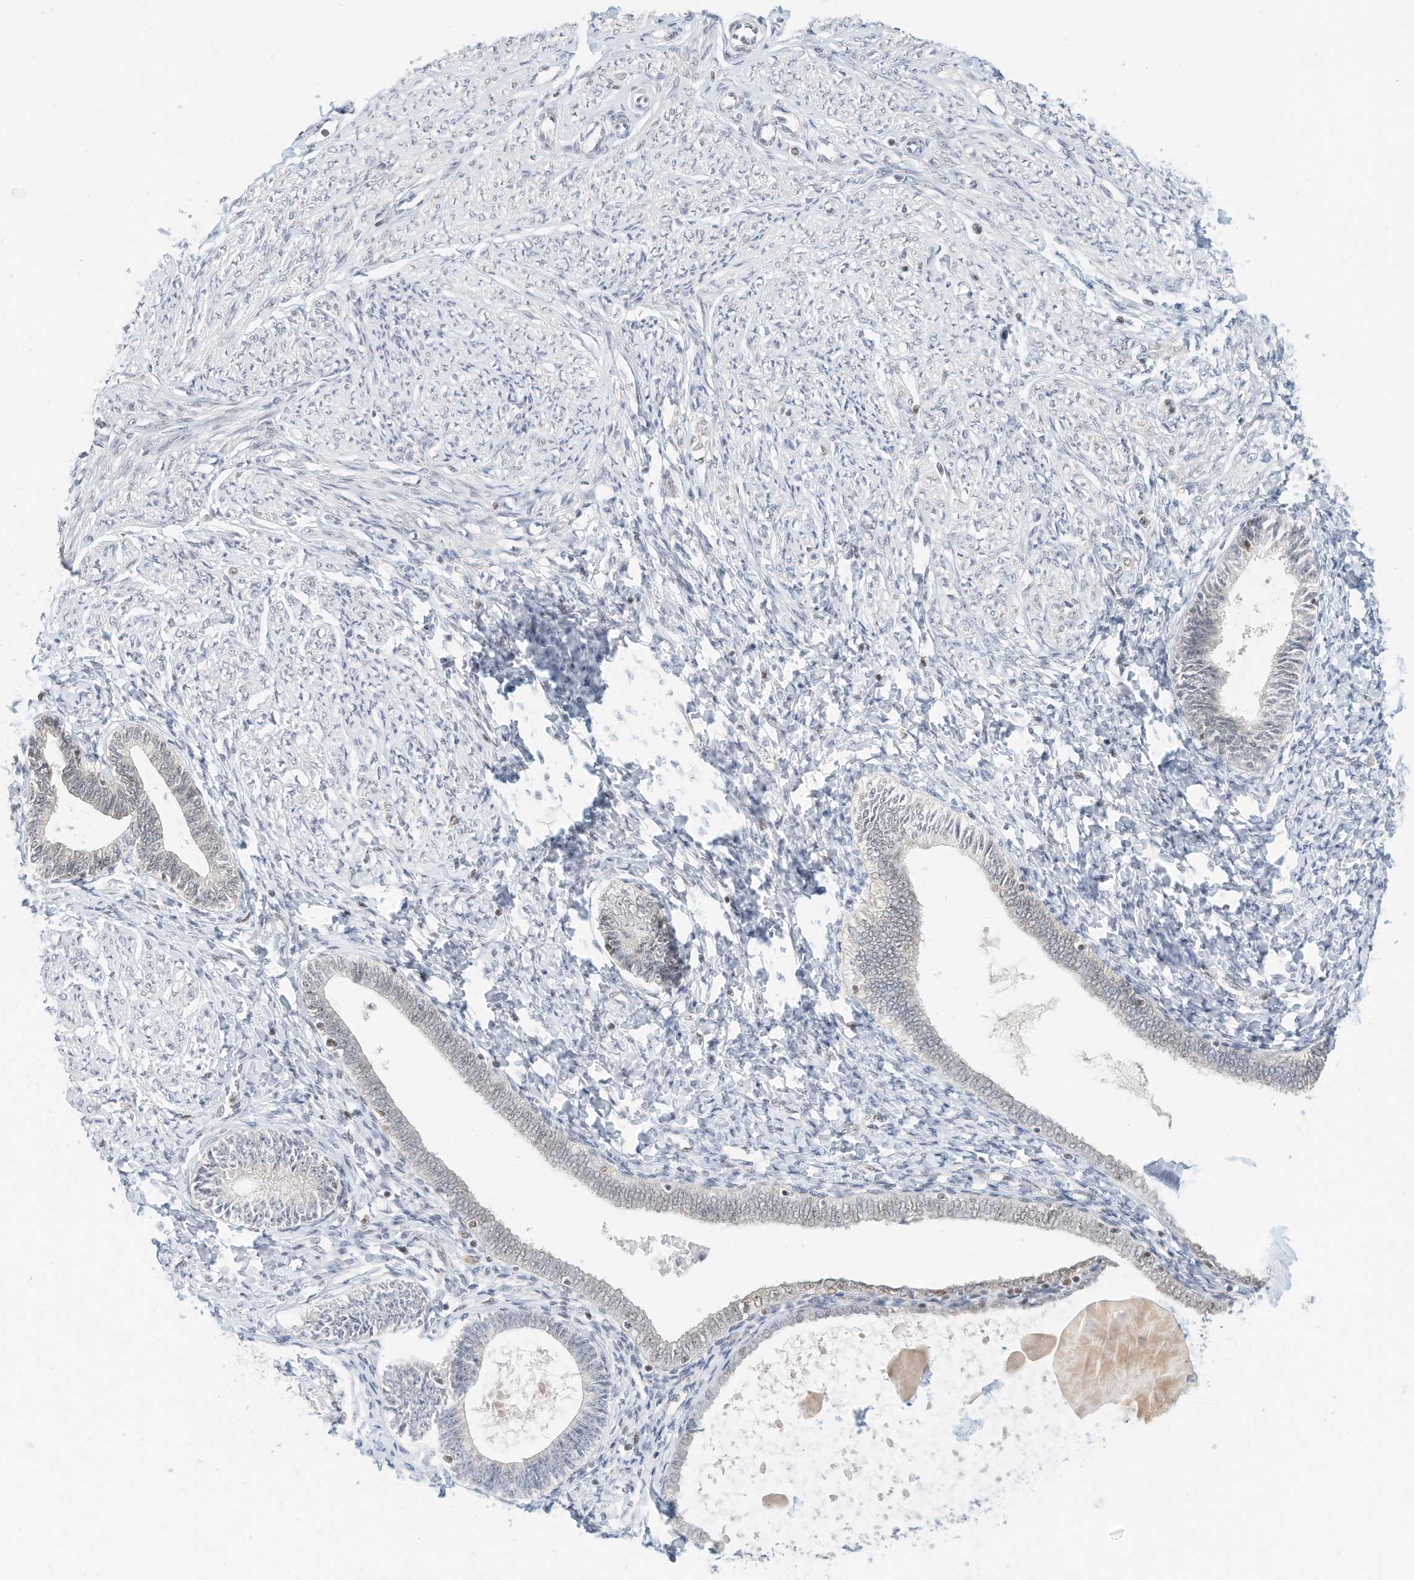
{"staining": {"intensity": "negative", "quantity": "none", "location": "none"}, "tissue": "endometrium", "cell_type": "Cells in endometrial stroma", "image_type": "normal", "snomed": [{"axis": "morphology", "description": "Normal tissue, NOS"}, {"axis": "topography", "description": "Endometrium"}], "caption": "High magnification brightfield microscopy of normal endometrium stained with DAB (brown) and counterstained with hematoxylin (blue): cells in endometrial stroma show no significant staining. (DAB (3,3'-diaminobenzidine) IHC visualized using brightfield microscopy, high magnification).", "gene": "OGT", "patient": {"sex": "female", "age": 72}}